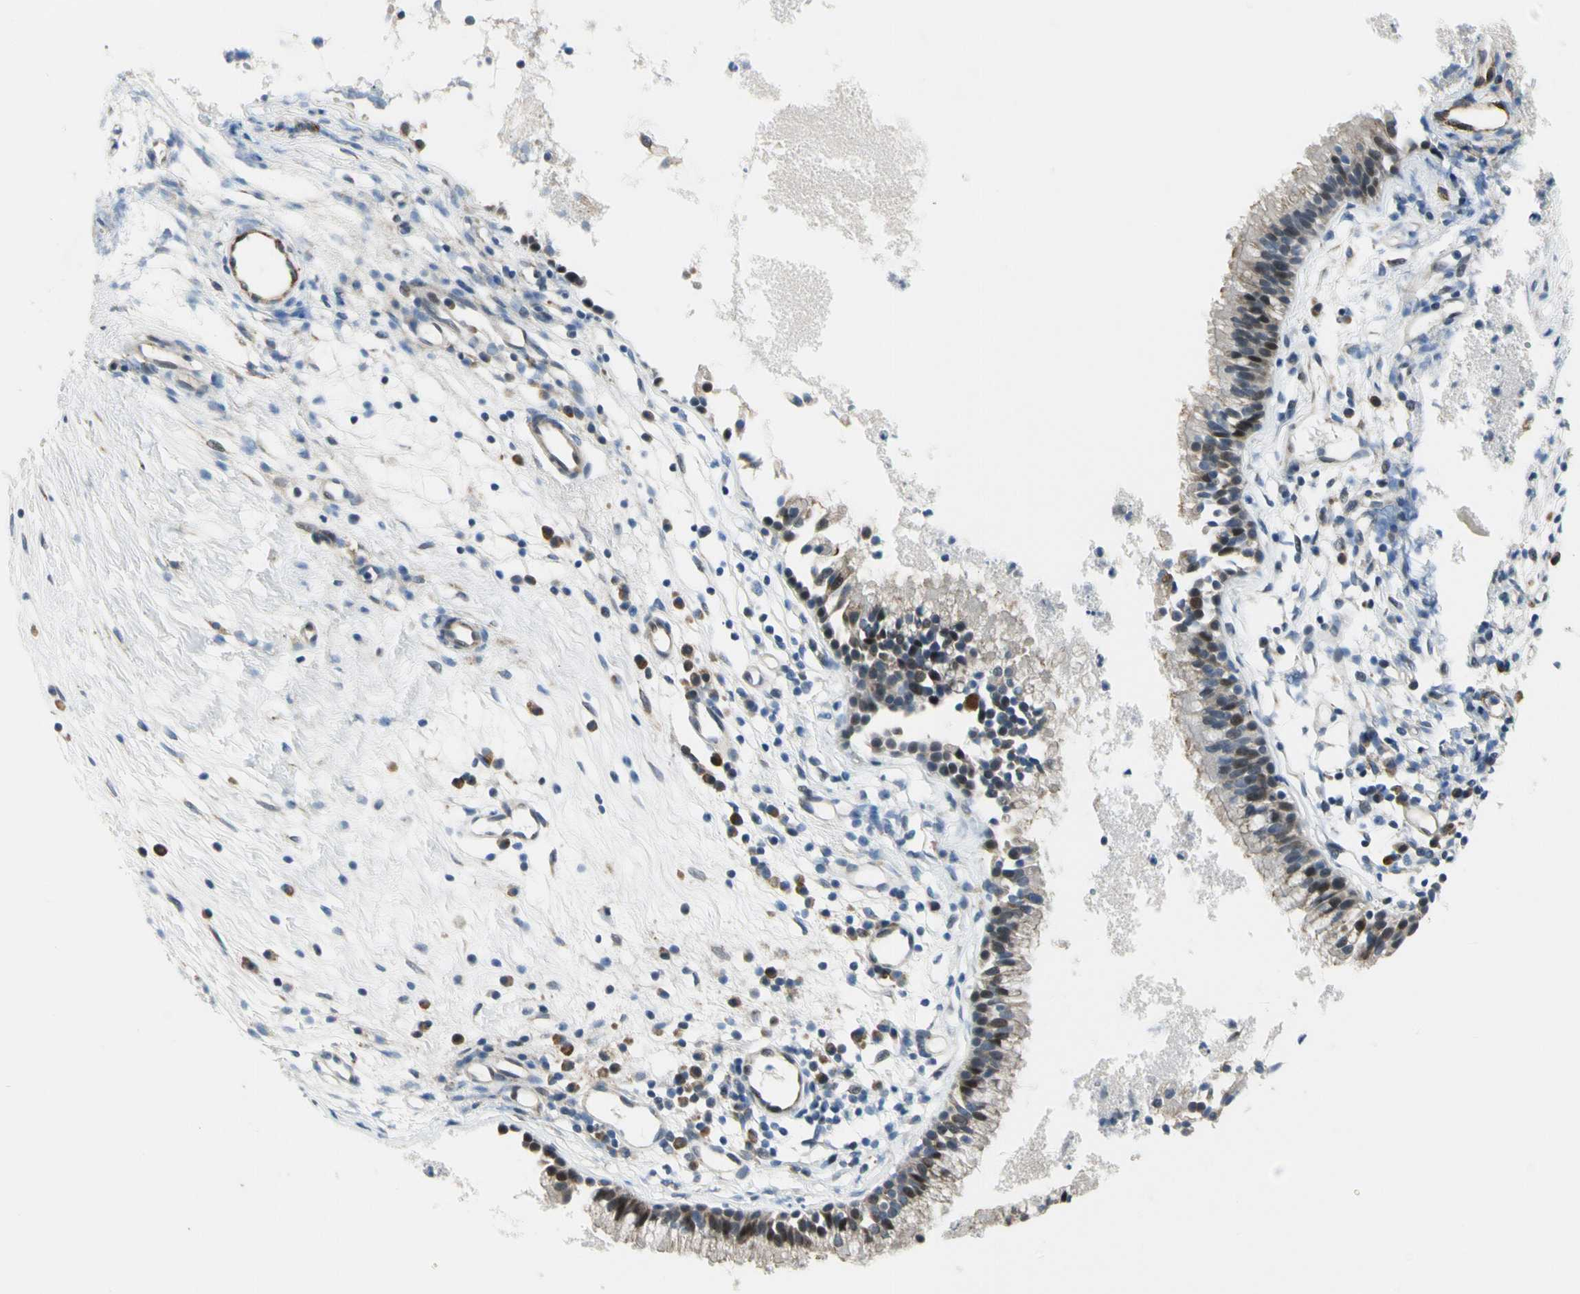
{"staining": {"intensity": "moderate", "quantity": "25%-75%", "location": "cytoplasmic/membranous,nuclear"}, "tissue": "nasopharynx", "cell_type": "Respiratory epithelial cells", "image_type": "normal", "snomed": [{"axis": "morphology", "description": "Normal tissue, NOS"}, {"axis": "topography", "description": "Nasopharynx"}], "caption": "This photomicrograph demonstrates immunohistochemistry (IHC) staining of normal nasopharynx, with medium moderate cytoplasmic/membranous,nuclear staining in approximately 25%-75% of respiratory epithelial cells.", "gene": "NPDC1", "patient": {"sex": "male", "age": 21}}